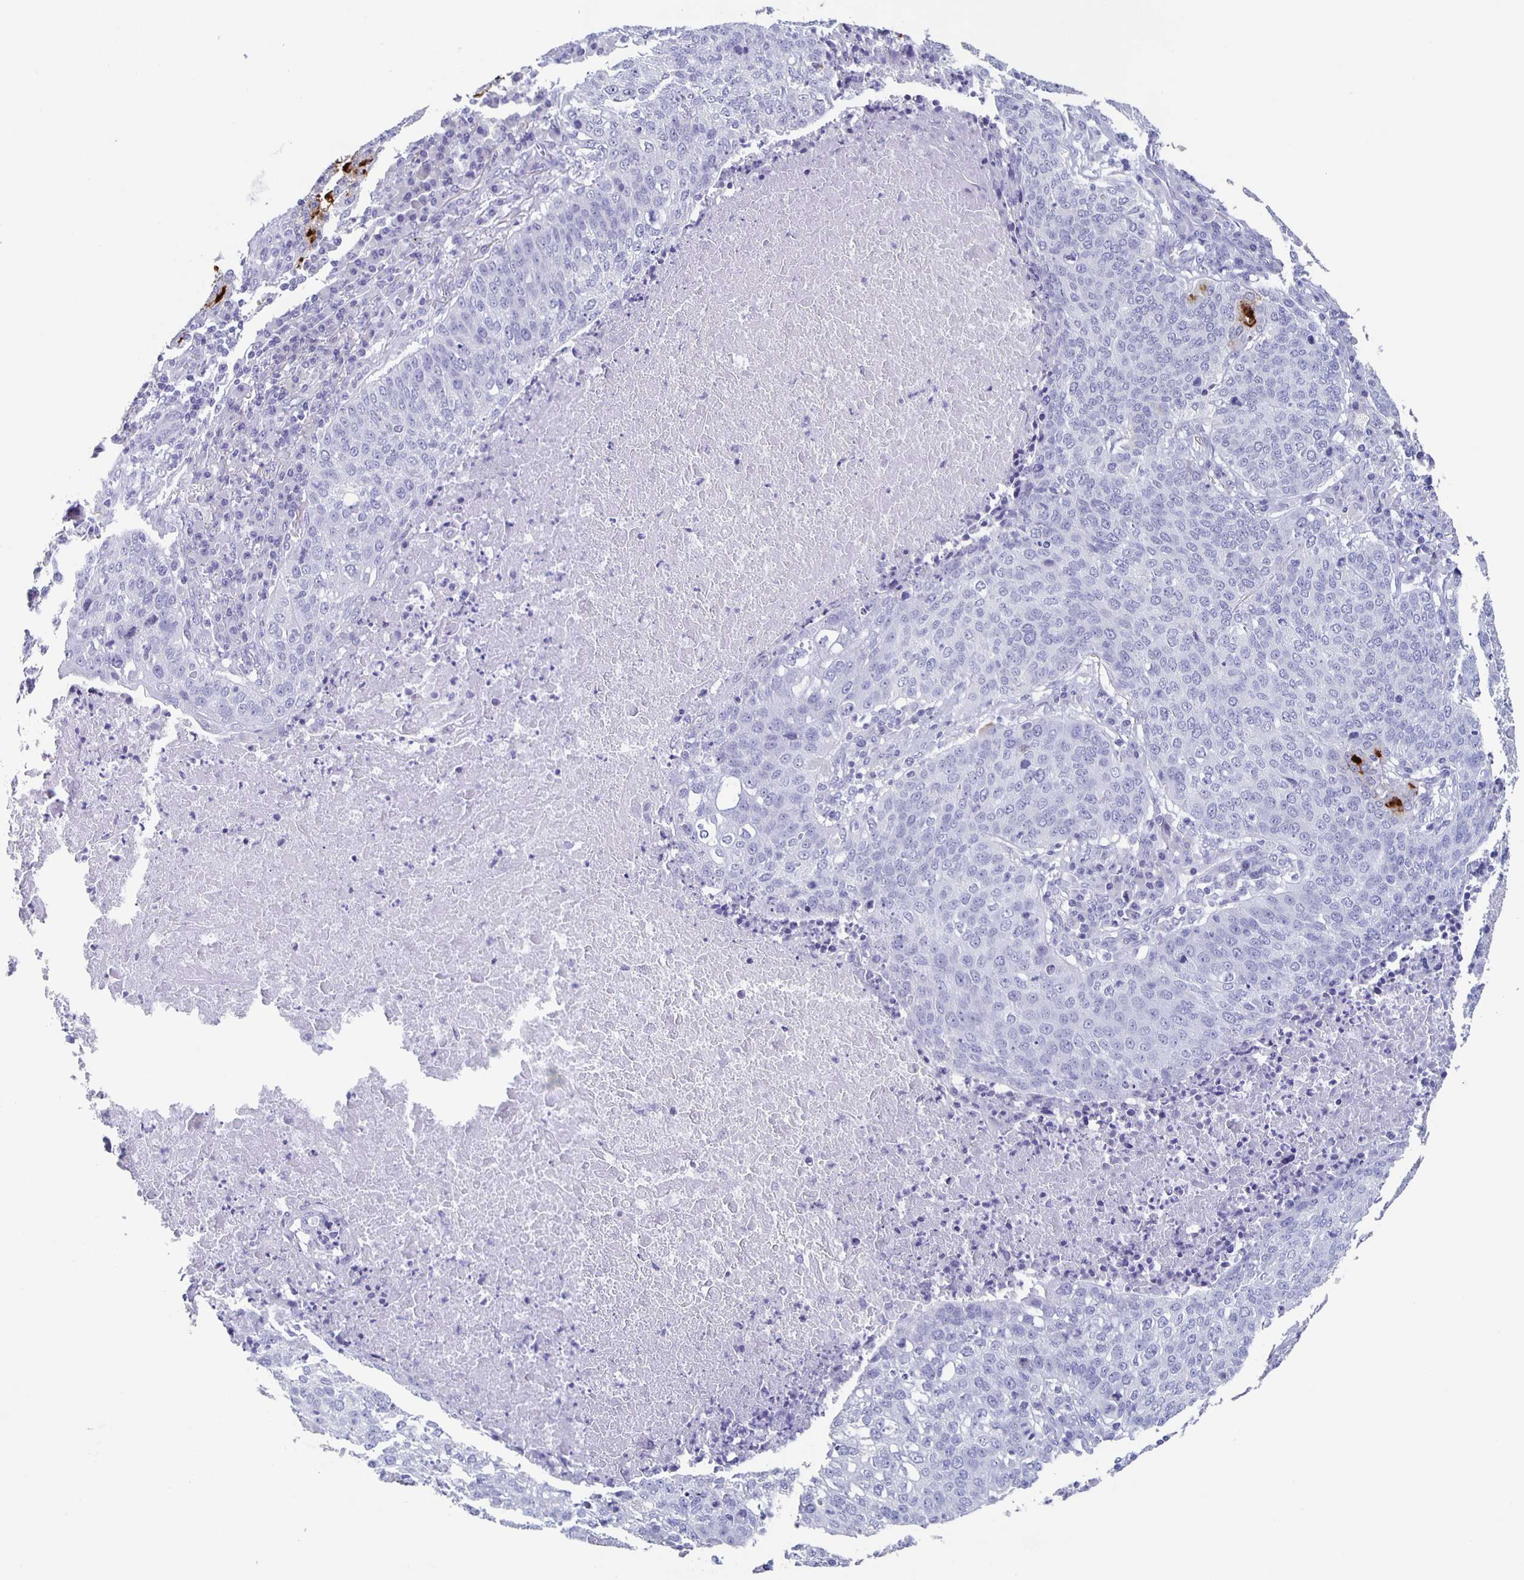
{"staining": {"intensity": "negative", "quantity": "none", "location": "none"}, "tissue": "lung cancer", "cell_type": "Tumor cells", "image_type": "cancer", "snomed": [{"axis": "morphology", "description": "Squamous cell carcinoma, NOS"}, {"axis": "topography", "description": "Lung"}], "caption": "An immunohistochemistry histopathology image of lung cancer is shown. There is no staining in tumor cells of lung cancer. (DAB (3,3'-diaminobenzidine) immunohistochemistry (IHC), high magnification).", "gene": "SLC34A2", "patient": {"sex": "male", "age": 63}}